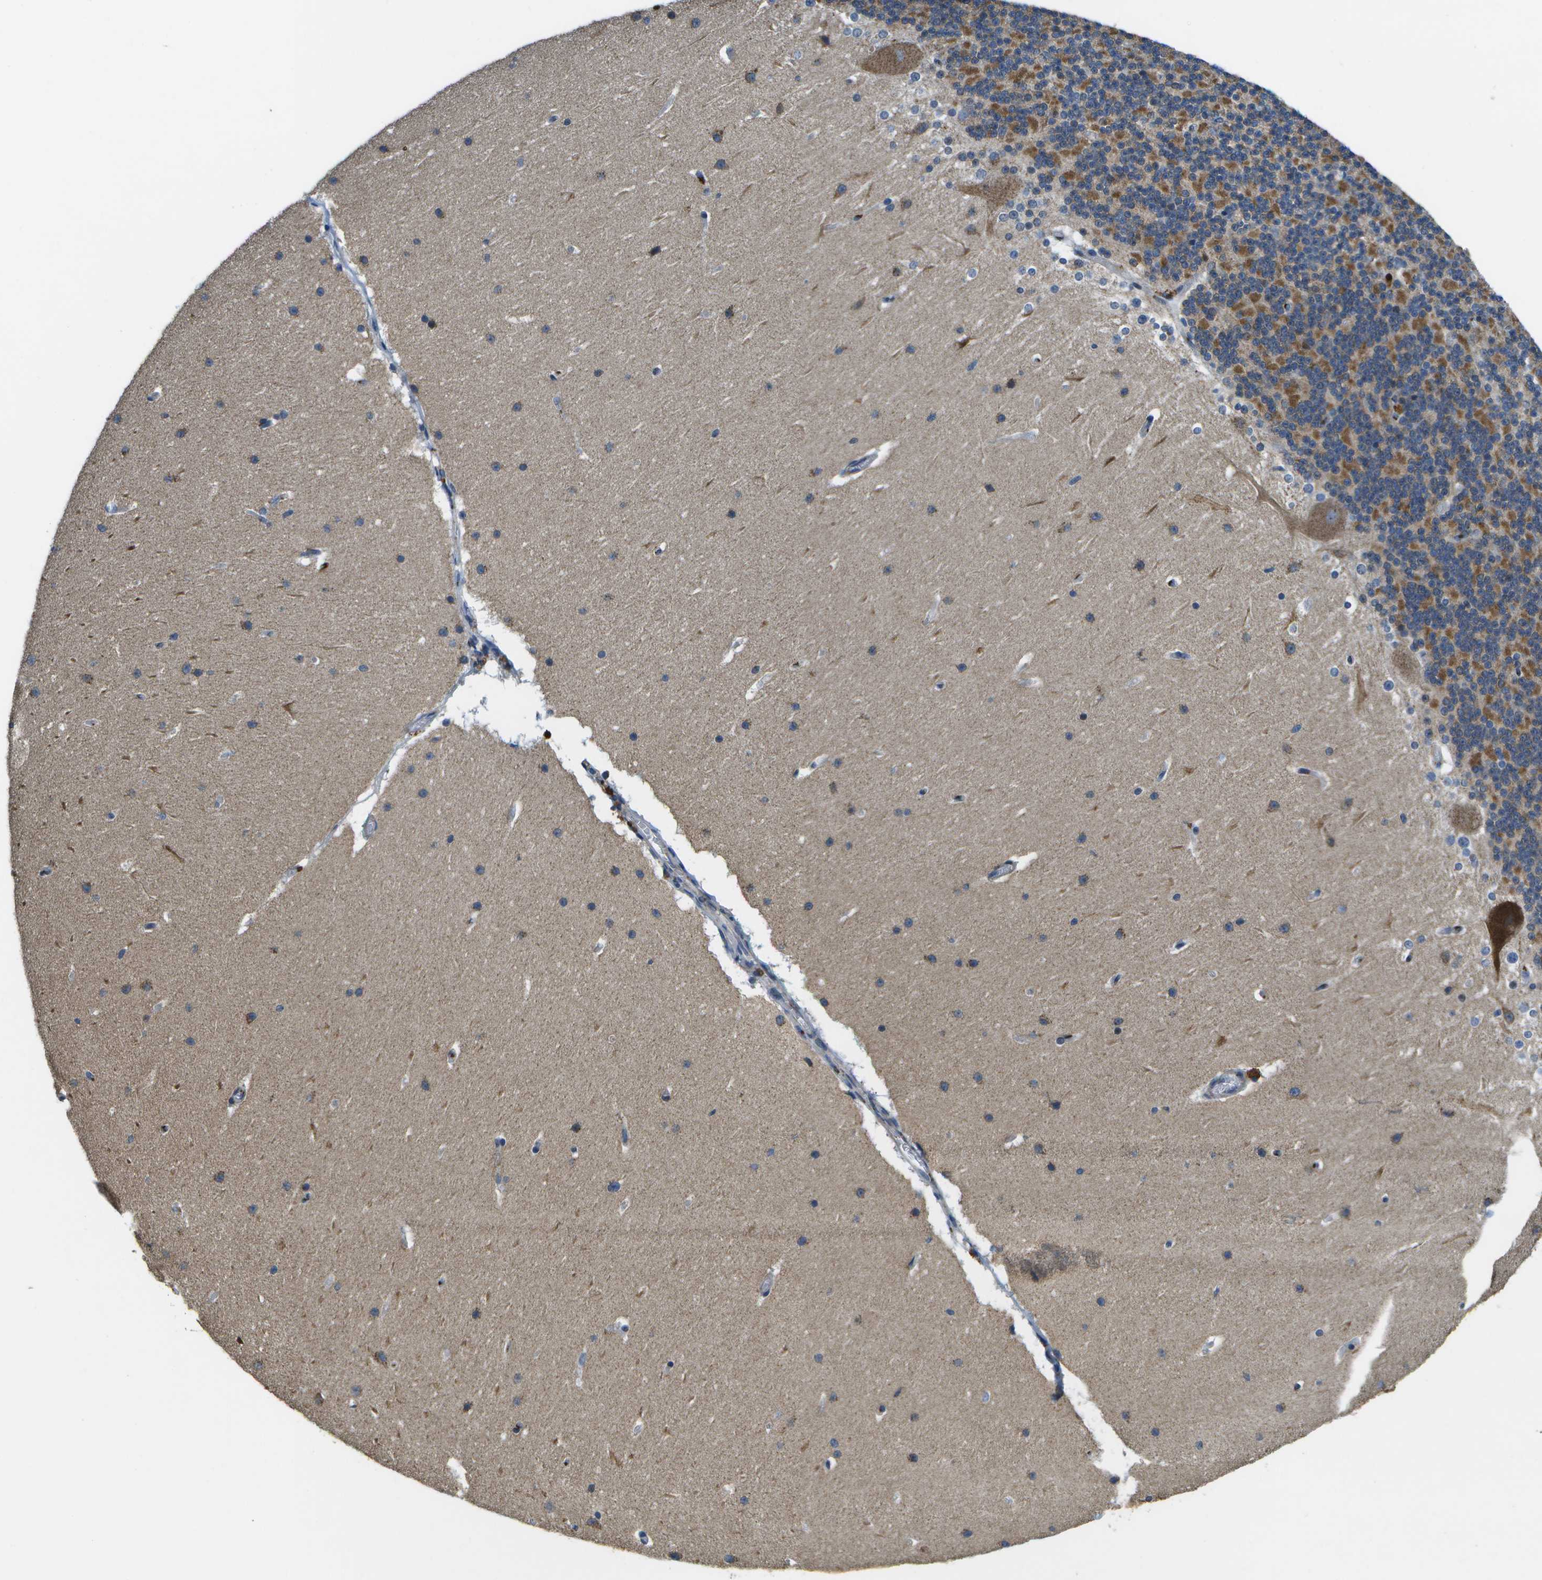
{"staining": {"intensity": "moderate", "quantity": "25%-75%", "location": "cytoplasmic/membranous"}, "tissue": "cerebellum", "cell_type": "Cells in granular layer", "image_type": "normal", "snomed": [{"axis": "morphology", "description": "Normal tissue, NOS"}, {"axis": "topography", "description": "Cerebellum"}], "caption": "The micrograph reveals immunohistochemical staining of unremarkable cerebellum. There is moderate cytoplasmic/membranous expression is present in about 25%-75% of cells in granular layer. The protein is shown in brown color, while the nuclei are stained blue.", "gene": "GALNT15", "patient": {"sex": "female", "age": 19}}